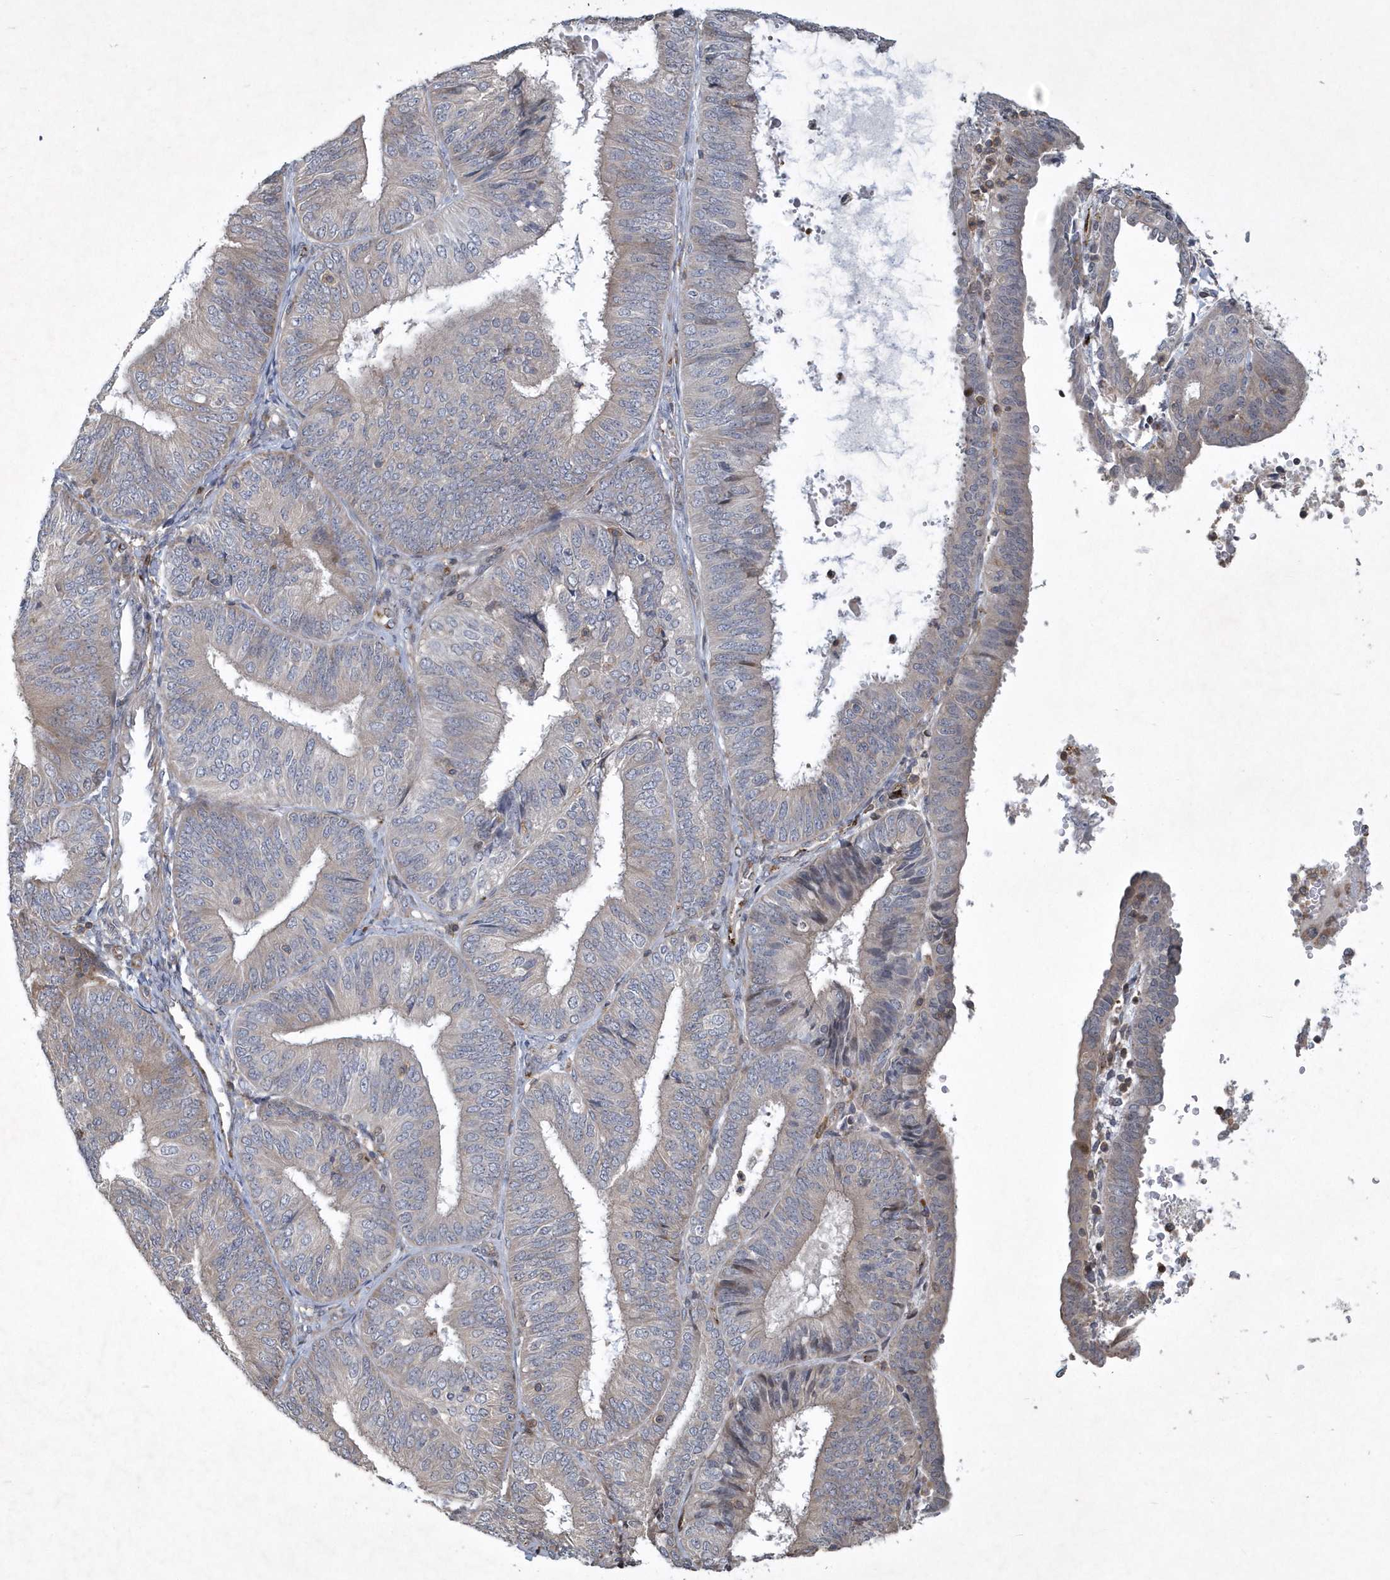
{"staining": {"intensity": "negative", "quantity": "none", "location": "none"}, "tissue": "endometrial cancer", "cell_type": "Tumor cells", "image_type": "cancer", "snomed": [{"axis": "morphology", "description": "Adenocarcinoma, NOS"}, {"axis": "topography", "description": "Endometrium"}], "caption": "IHC of adenocarcinoma (endometrial) reveals no expression in tumor cells.", "gene": "N4BP2", "patient": {"sex": "female", "age": 58}}